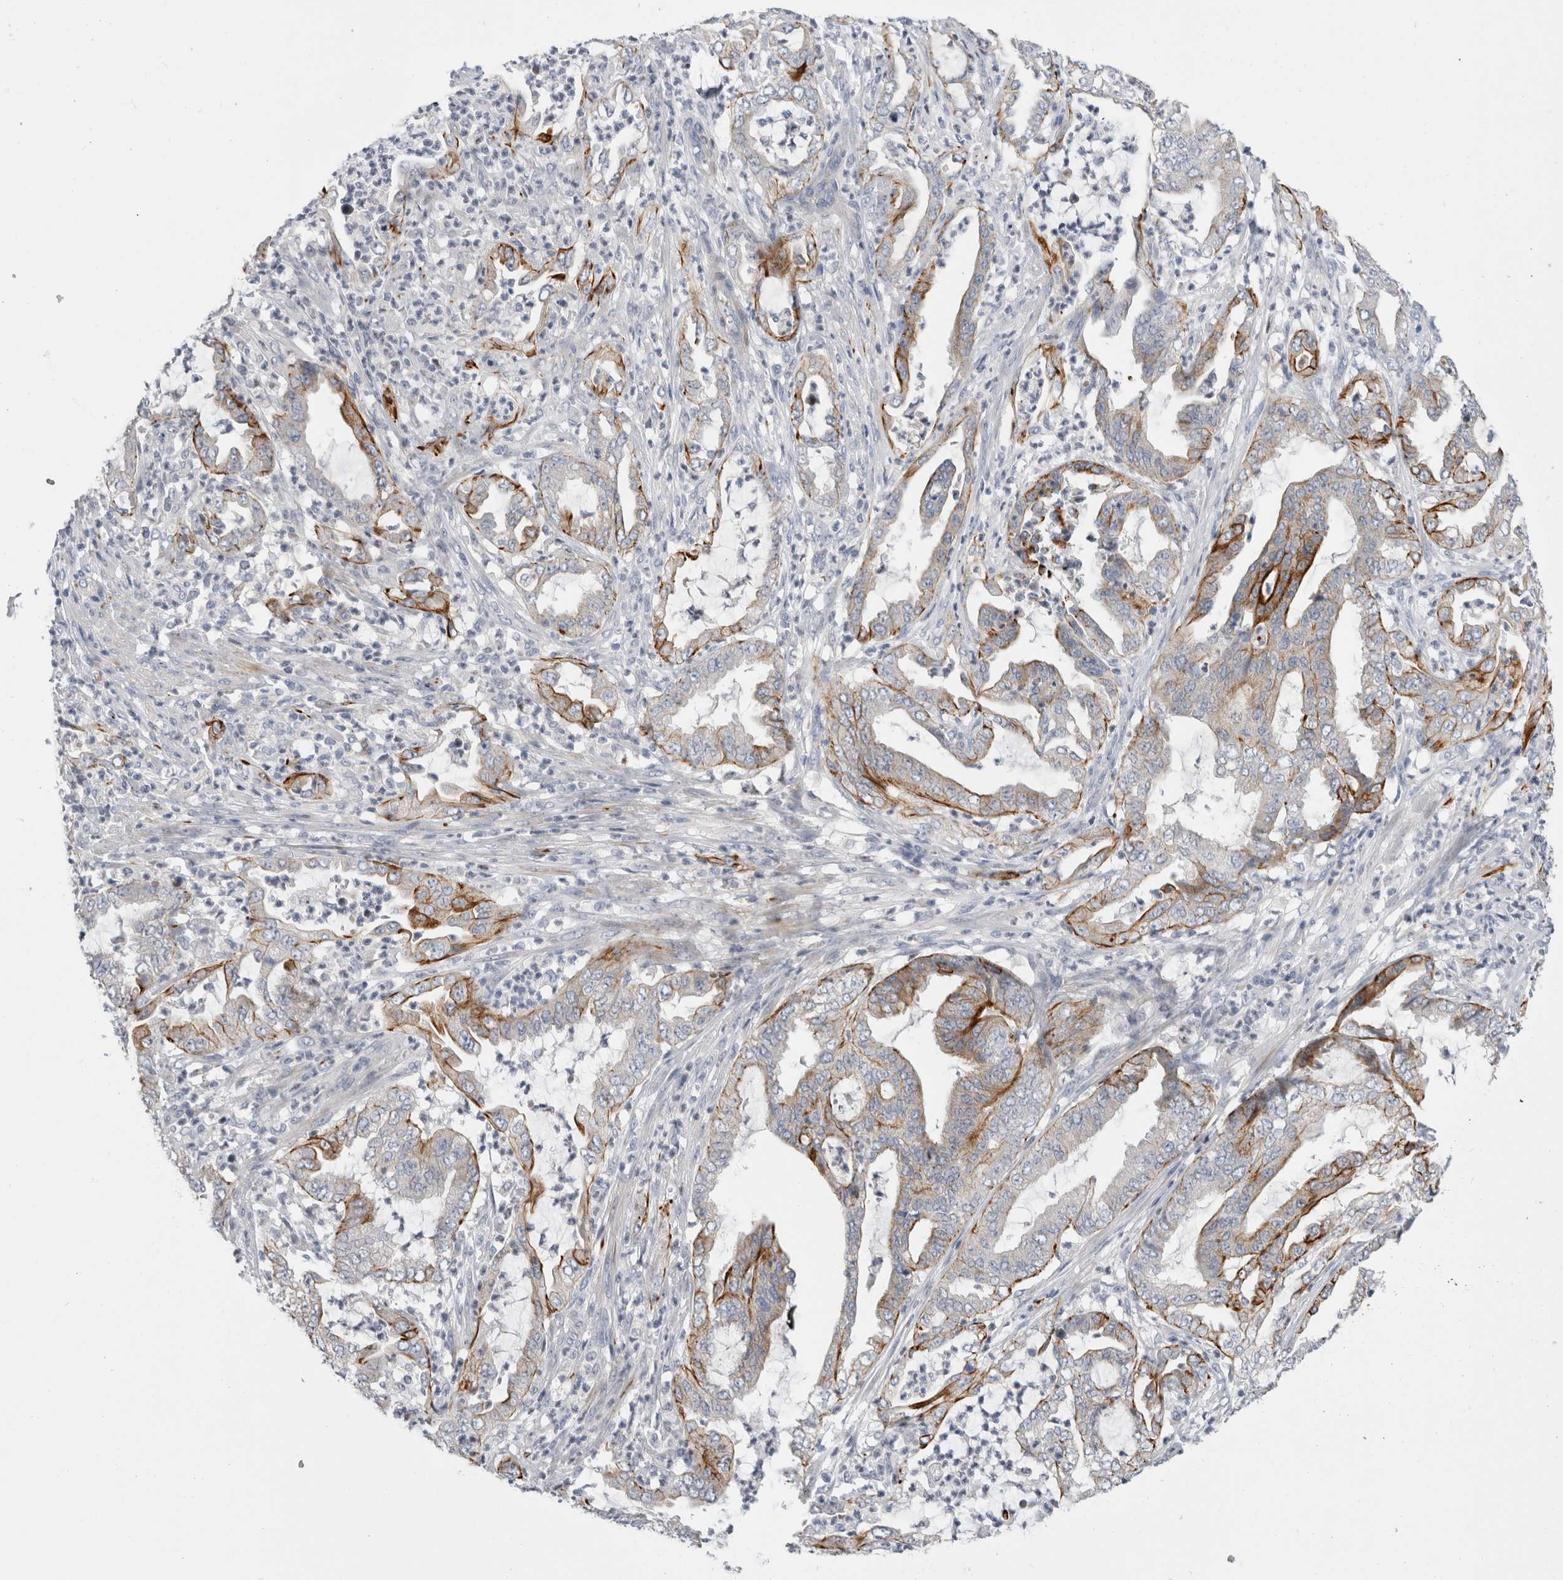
{"staining": {"intensity": "moderate", "quantity": "<25%", "location": "cytoplasmic/membranous"}, "tissue": "endometrial cancer", "cell_type": "Tumor cells", "image_type": "cancer", "snomed": [{"axis": "morphology", "description": "Adenocarcinoma, NOS"}, {"axis": "topography", "description": "Endometrium"}], "caption": "There is low levels of moderate cytoplasmic/membranous expression in tumor cells of endometrial cancer (adenocarcinoma), as demonstrated by immunohistochemical staining (brown color).", "gene": "SLC20A2", "patient": {"sex": "female", "age": 51}}